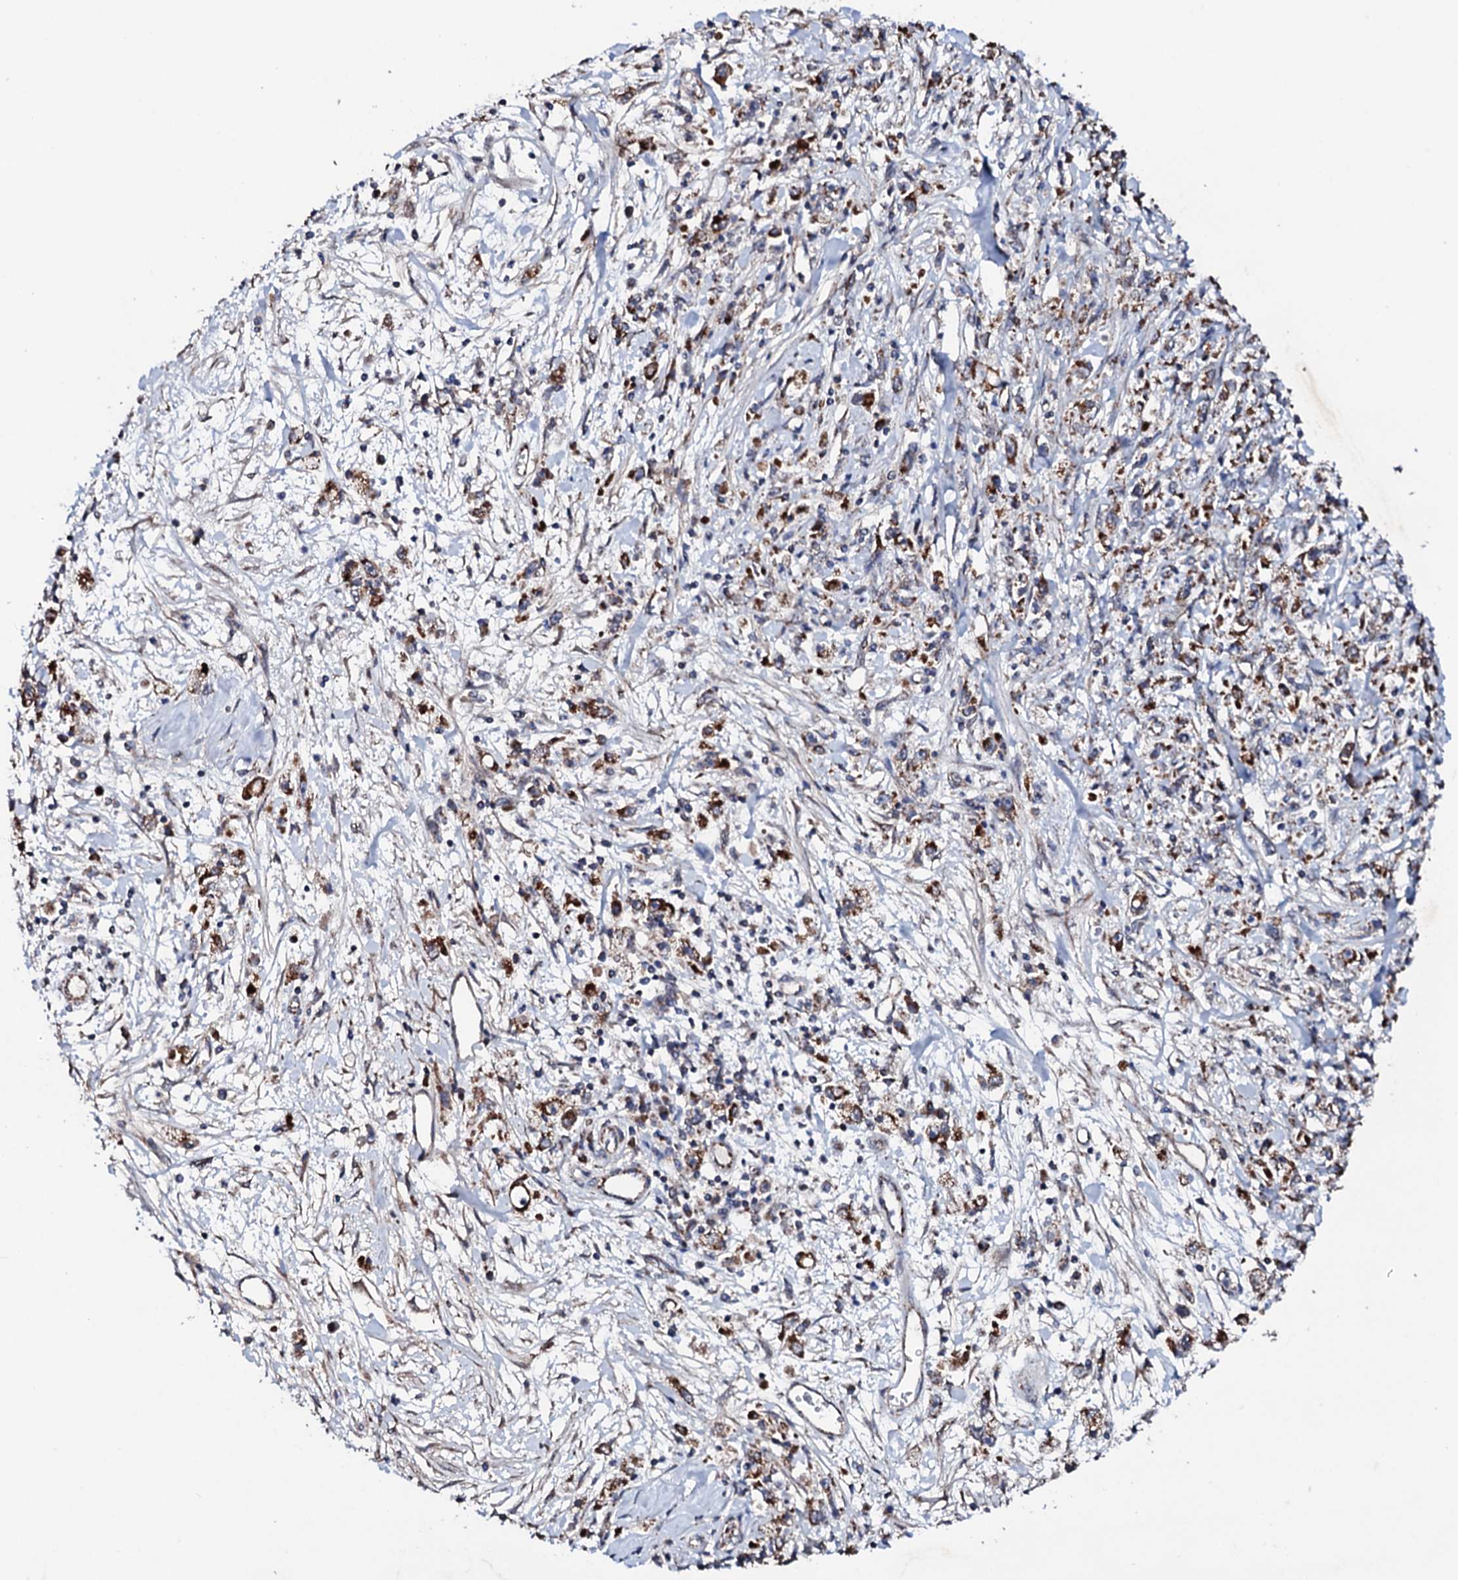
{"staining": {"intensity": "strong", "quantity": ">75%", "location": "cytoplasmic/membranous"}, "tissue": "stomach cancer", "cell_type": "Tumor cells", "image_type": "cancer", "snomed": [{"axis": "morphology", "description": "Adenocarcinoma, NOS"}, {"axis": "topography", "description": "Stomach"}], "caption": "Adenocarcinoma (stomach) was stained to show a protein in brown. There is high levels of strong cytoplasmic/membranous expression in approximately >75% of tumor cells.", "gene": "MTIF3", "patient": {"sex": "female", "age": 59}}